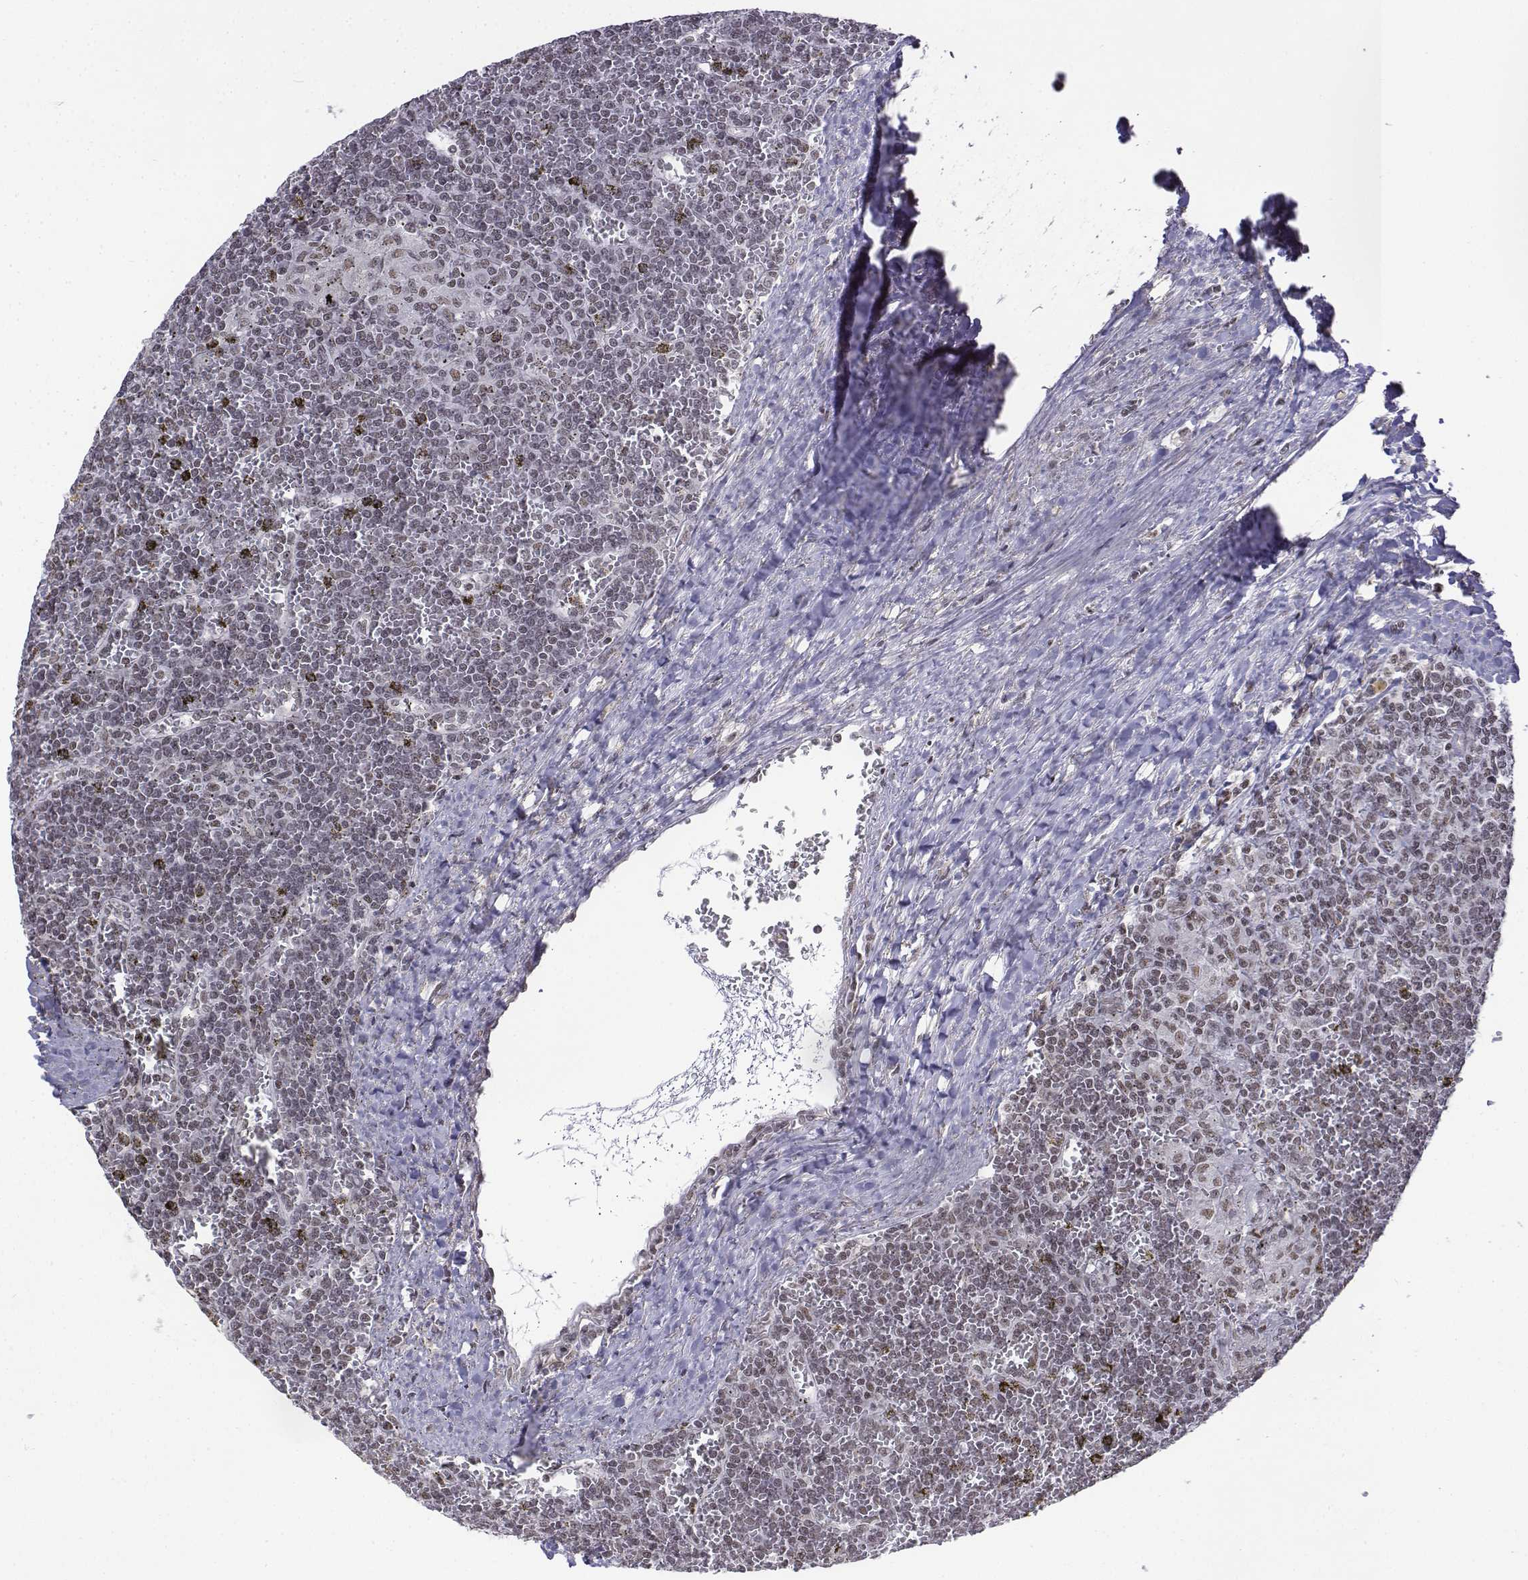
{"staining": {"intensity": "weak", "quantity": ">75%", "location": "nuclear"}, "tissue": "lymphoma", "cell_type": "Tumor cells", "image_type": "cancer", "snomed": [{"axis": "morphology", "description": "Malignant lymphoma, non-Hodgkin's type, Low grade"}, {"axis": "topography", "description": "Spleen"}], "caption": "Immunohistochemical staining of human low-grade malignant lymphoma, non-Hodgkin's type reveals low levels of weak nuclear staining in approximately >75% of tumor cells. Immunohistochemistry stains the protein in brown and the nuclei are stained blue.", "gene": "SETD1A", "patient": {"sex": "female", "age": 19}}